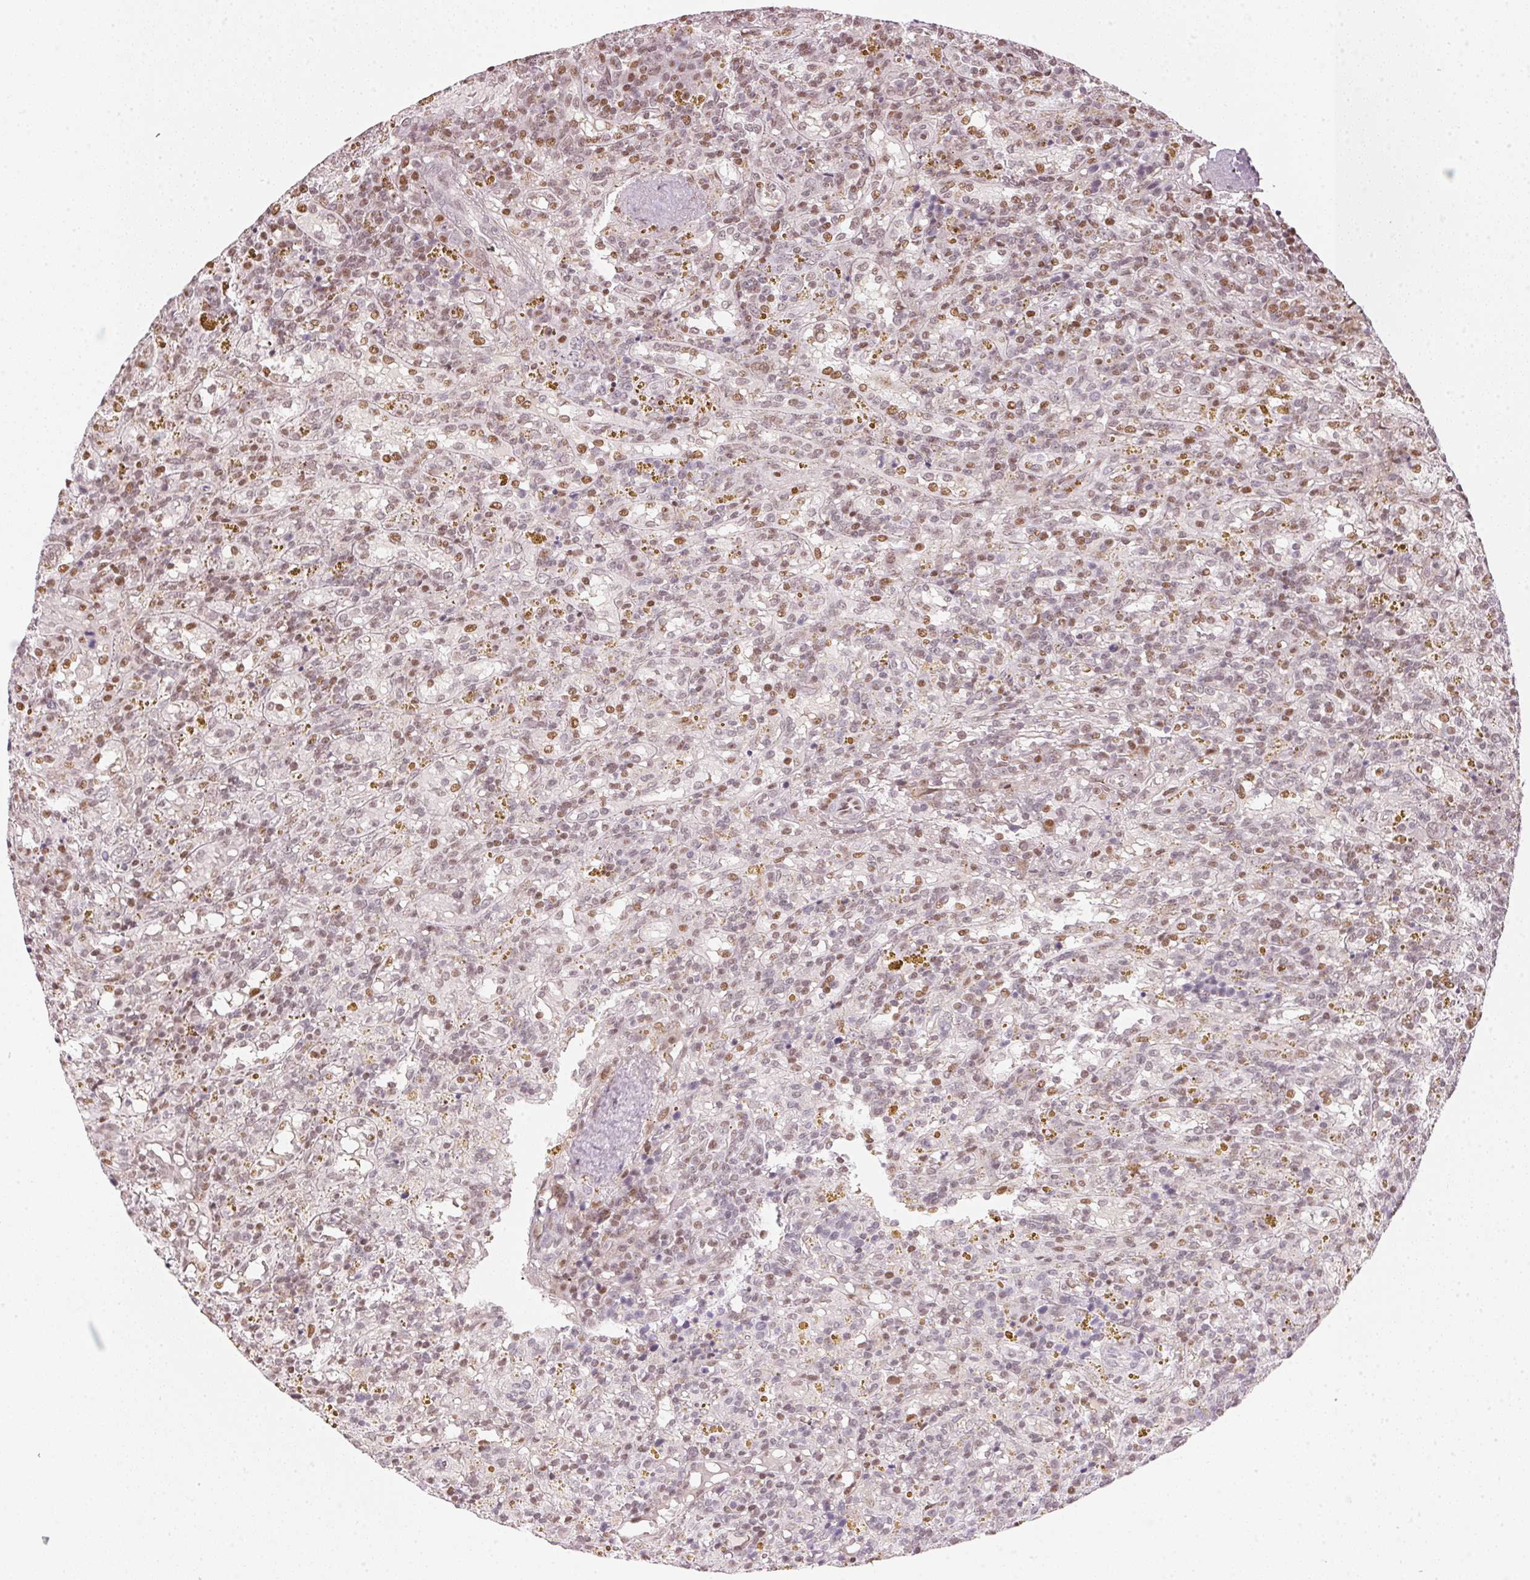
{"staining": {"intensity": "weak", "quantity": "<25%", "location": "nuclear"}, "tissue": "lymphoma", "cell_type": "Tumor cells", "image_type": "cancer", "snomed": [{"axis": "morphology", "description": "Malignant lymphoma, non-Hodgkin's type, Low grade"}, {"axis": "topography", "description": "Spleen"}], "caption": "High power microscopy histopathology image of an immunohistochemistry micrograph of lymphoma, revealing no significant positivity in tumor cells. (DAB (3,3'-diaminobenzidine) IHC visualized using brightfield microscopy, high magnification).", "gene": "KAT6A", "patient": {"sex": "female", "age": 65}}